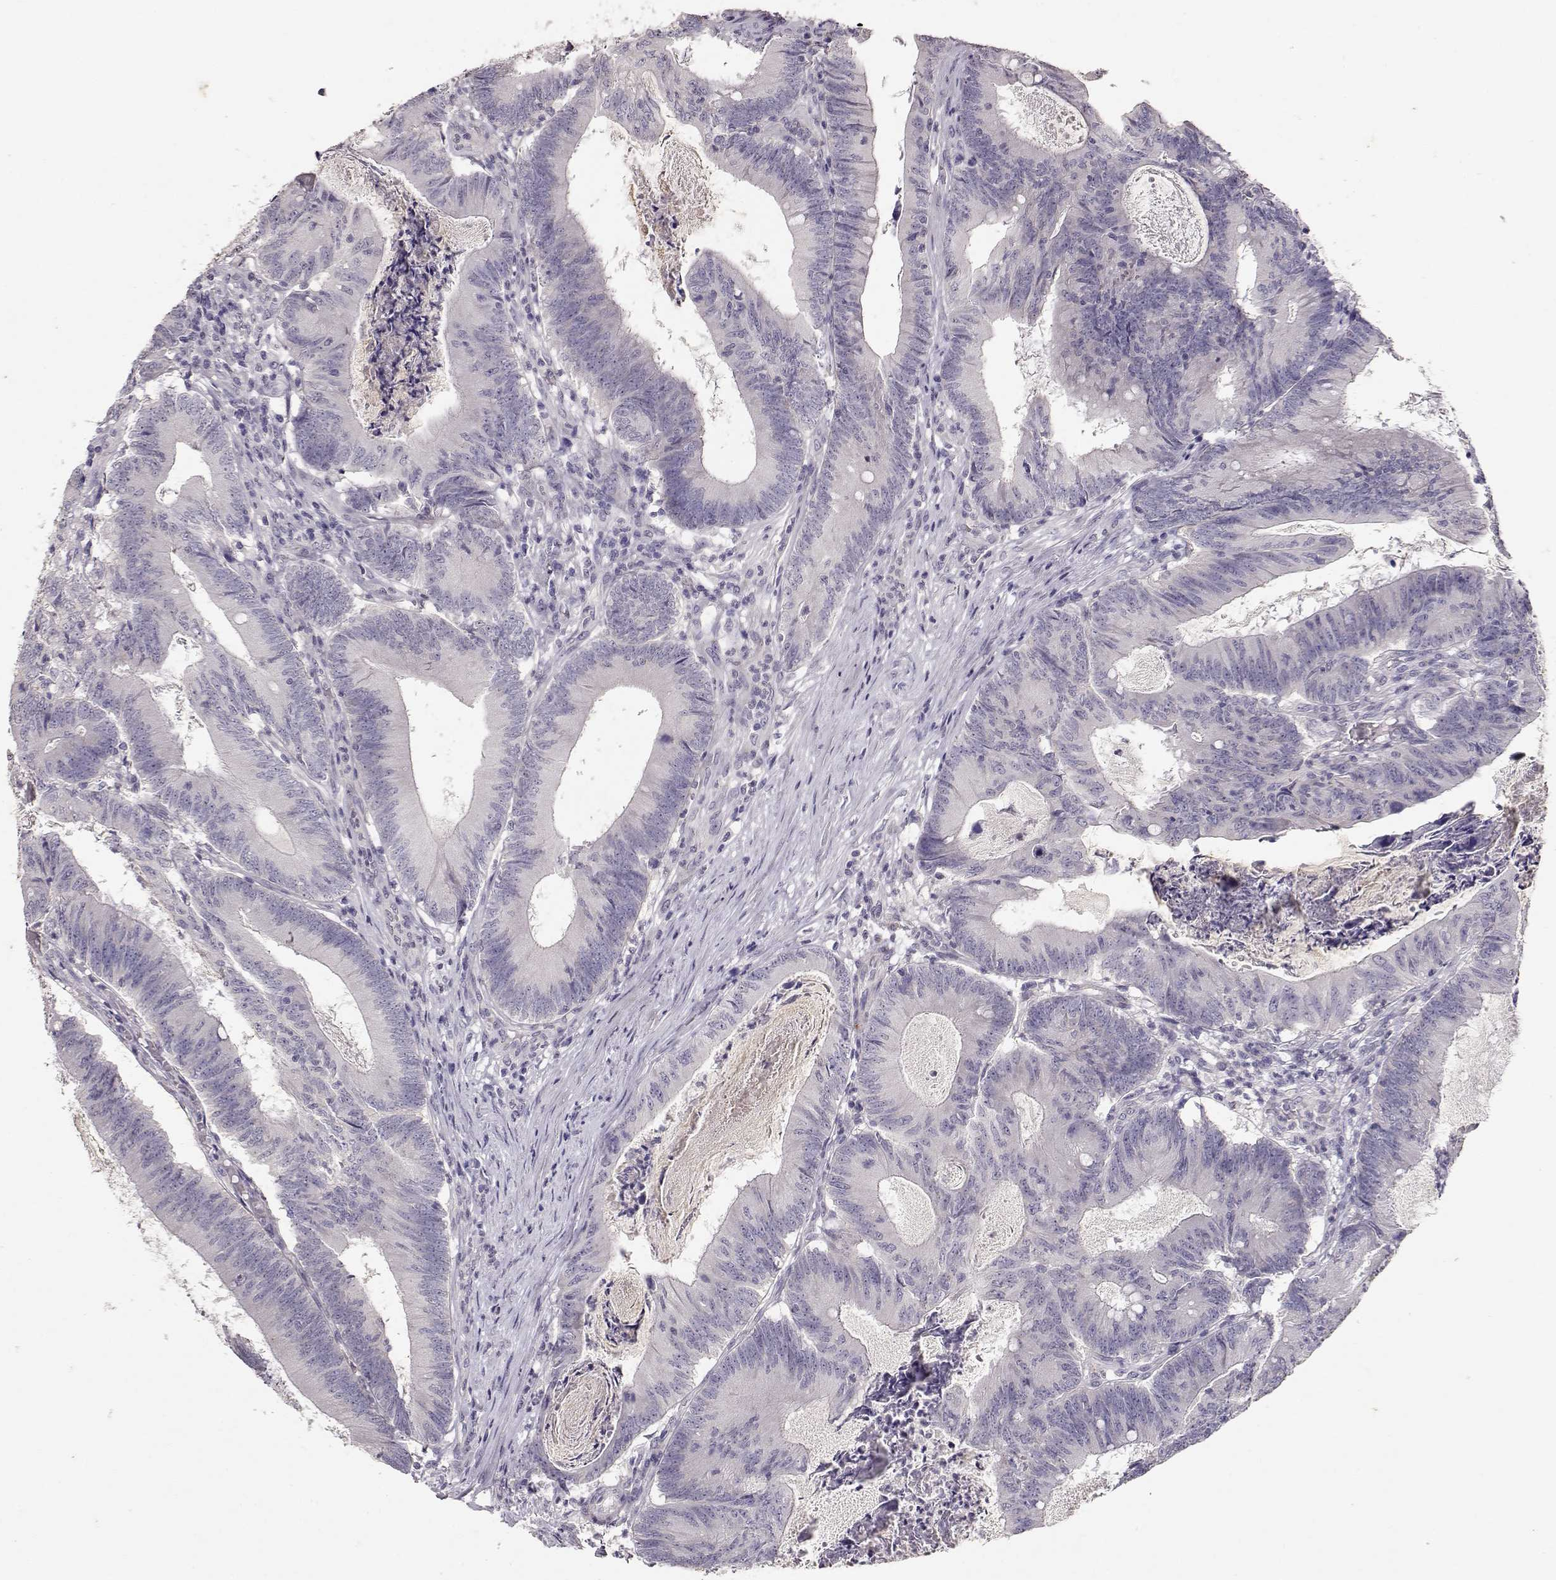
{"staining": {"intensity": "negative", "quantity": "none", "location": "none"}, "tissue": "colorectal cancer", "cell_type": "Tumor cells", "image_type": "cancer", "snomed": [{"axis": "morphology", "description": "Adenocarcinoma, NOS"}, {"axis": "topography", "description": "Colon"}], "caption": "Immunohistochemistry image of neoplastic tissue: colorectal cancer (adenocarcinoma) stained with DAB (3,3'-diaminobenzidine) shows no significant protein positivity in tumor cells. (DAB (3,3'-diaminobenzidine) IHC visualized using brightfield microscopy, high magnification).", "gene": "LAMA5", "patient": {"sex": "female", "age": 70}}